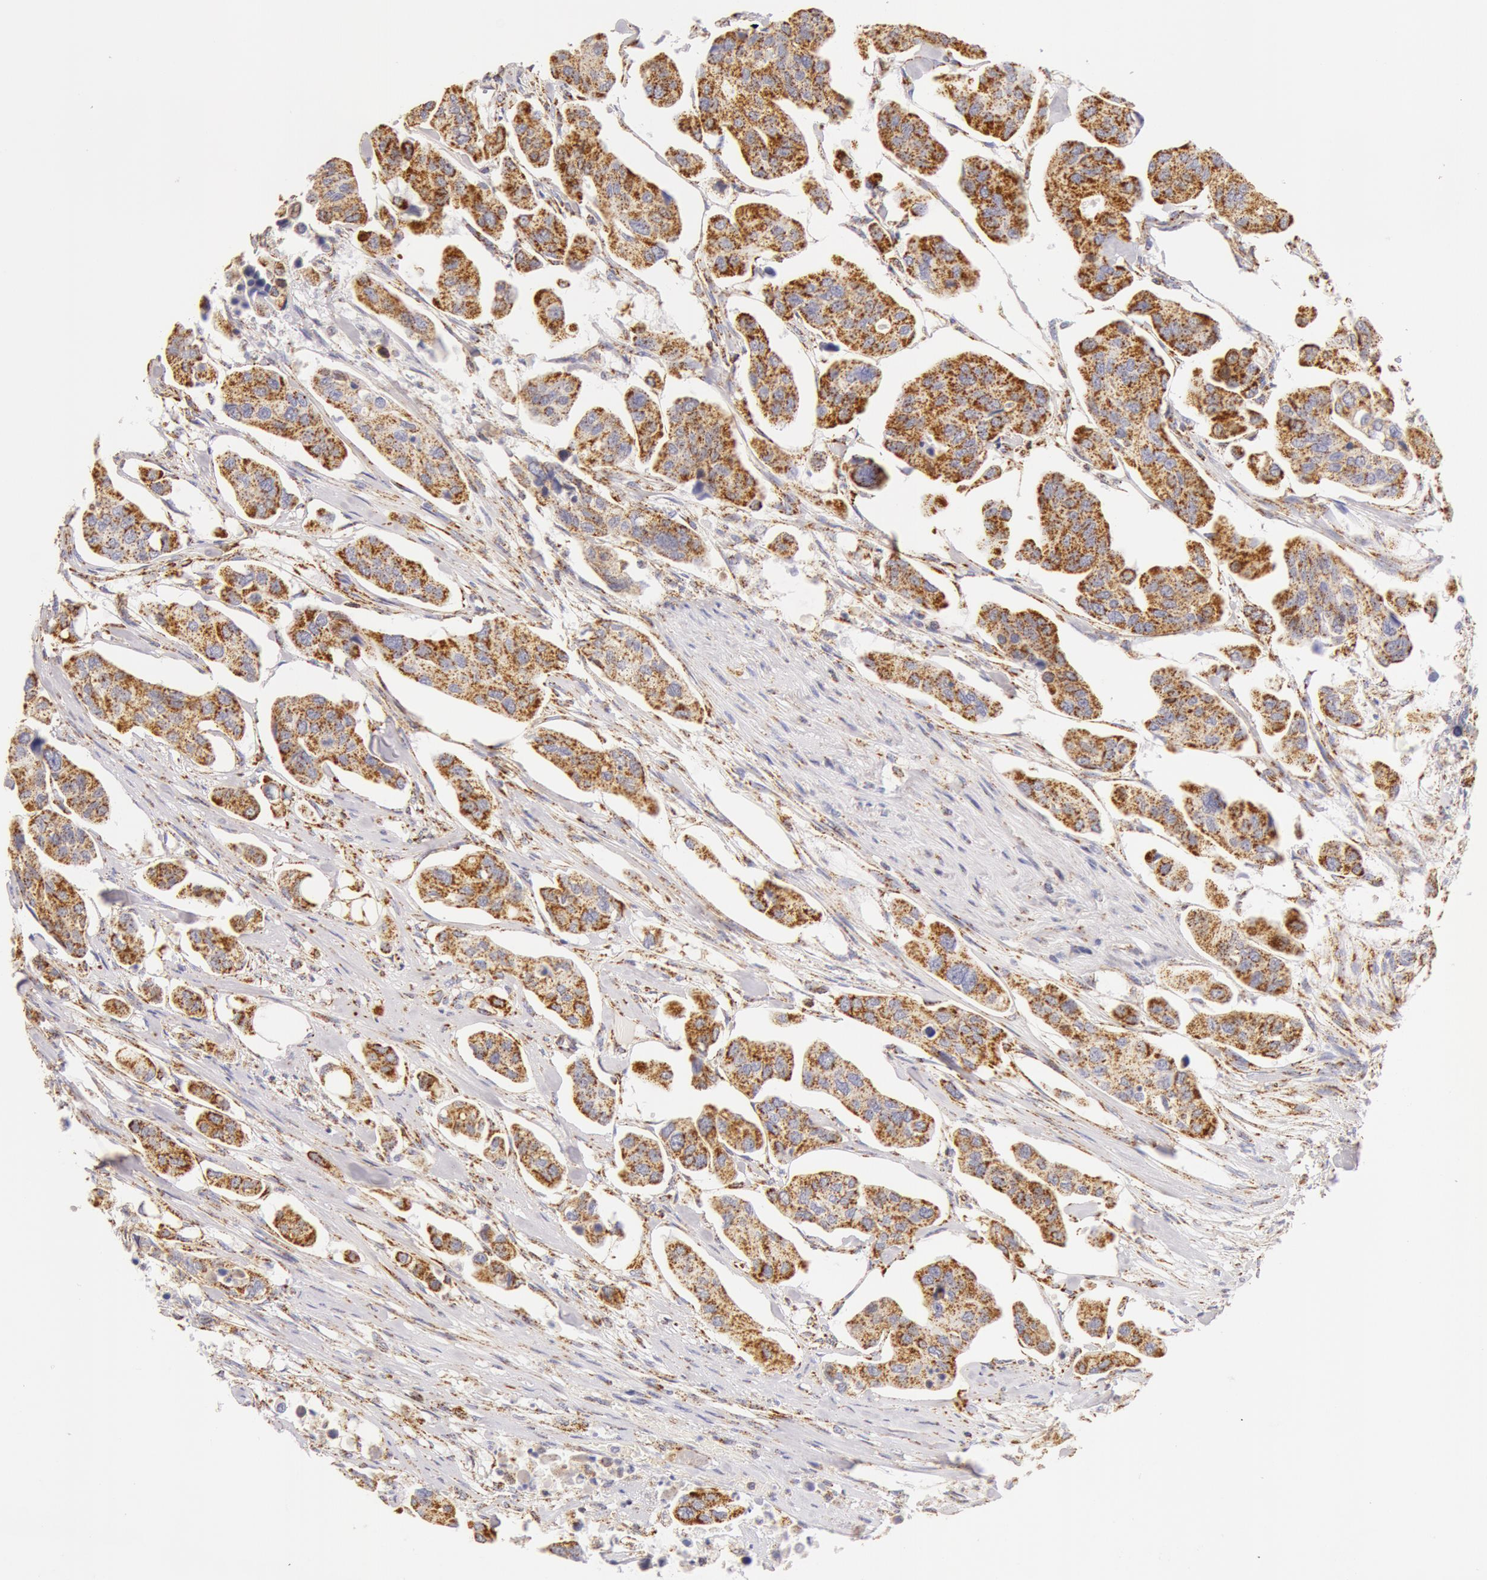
{"staining": {"intensity": "moderate", "quantity": ">75%", "location": "cytoplasmic/membranous"}, "tissue": "urothelial cancer", "cell_type": "Tumor cells", "image_type": "cancer", "snomed": [{"axis": "morphology", "description": "Adenocarcinoma, NOS"}, {"axis": "topography", "description": "Urinary bladder"}], "caption": "Brown immunohistochemical staining in human urothelial cancer reveals moderate cytoplasmic/membranous staining in approximately >75% of tumor cells.", "gene": "ATP5F1B", "patient": {"sex": "male", "age": 61}}